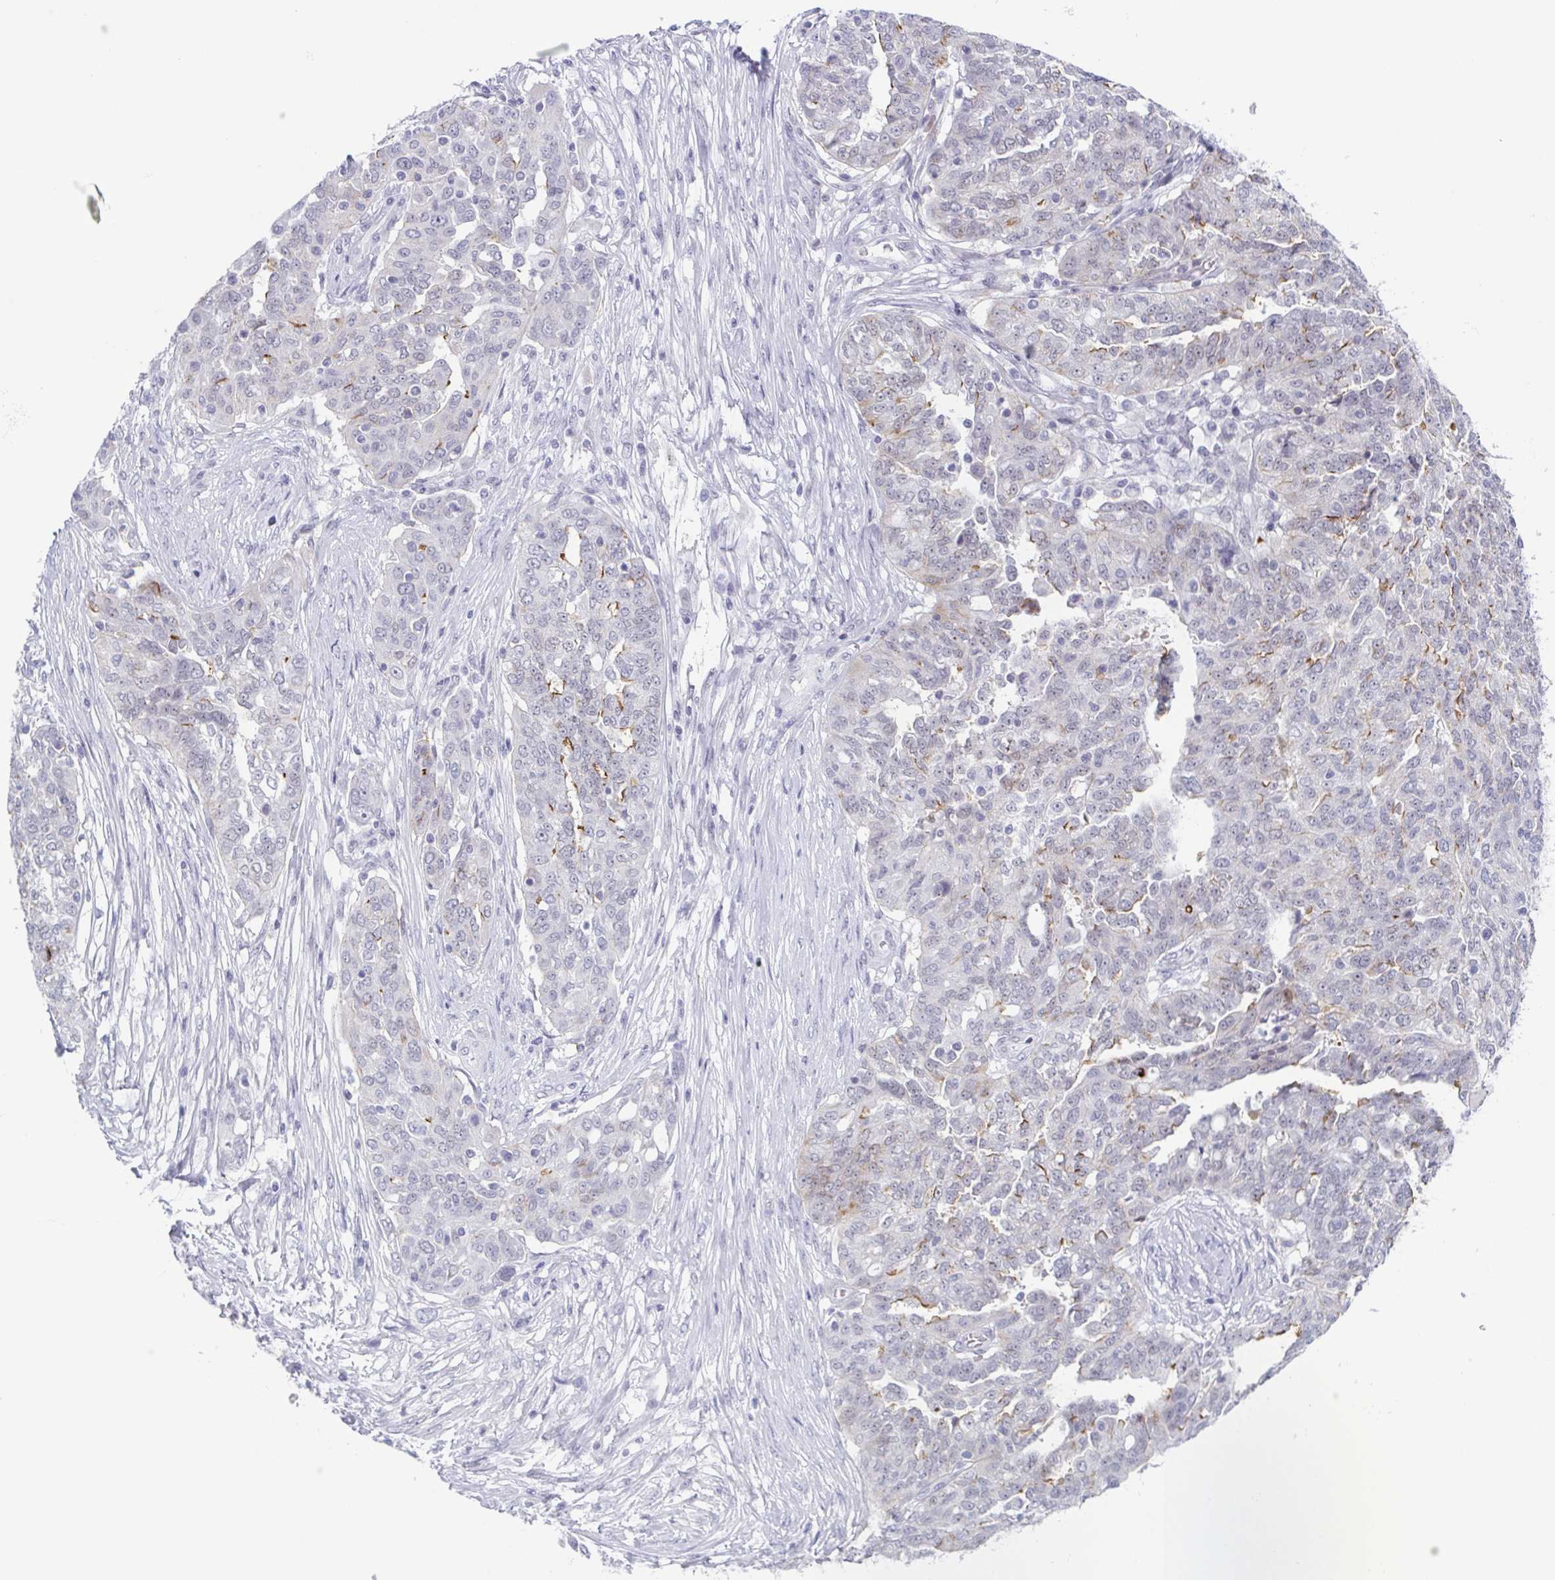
{"staining": {"intensity": "weak", "quantity": "<25%", "location": "cytoplasmic/membranous"}, "tissue": "ovarian cancer", "cell_type": "Tumor cells", "image_type": "cancer", "snomed": [{"axis": "morphology", "description": "Cystadenocarcinoma, serous, NOS"}, {"axis": "topography", "description": "Ovary"}], "caption": "This image is of ovarian cancer stained with immunohistochemistry to label a protein in brown with the nuclei are counter-stained blue. There is no positivity in tumor cells.", "gene": "ZFP64", "patient": {"sex": "female", "age": 67}}